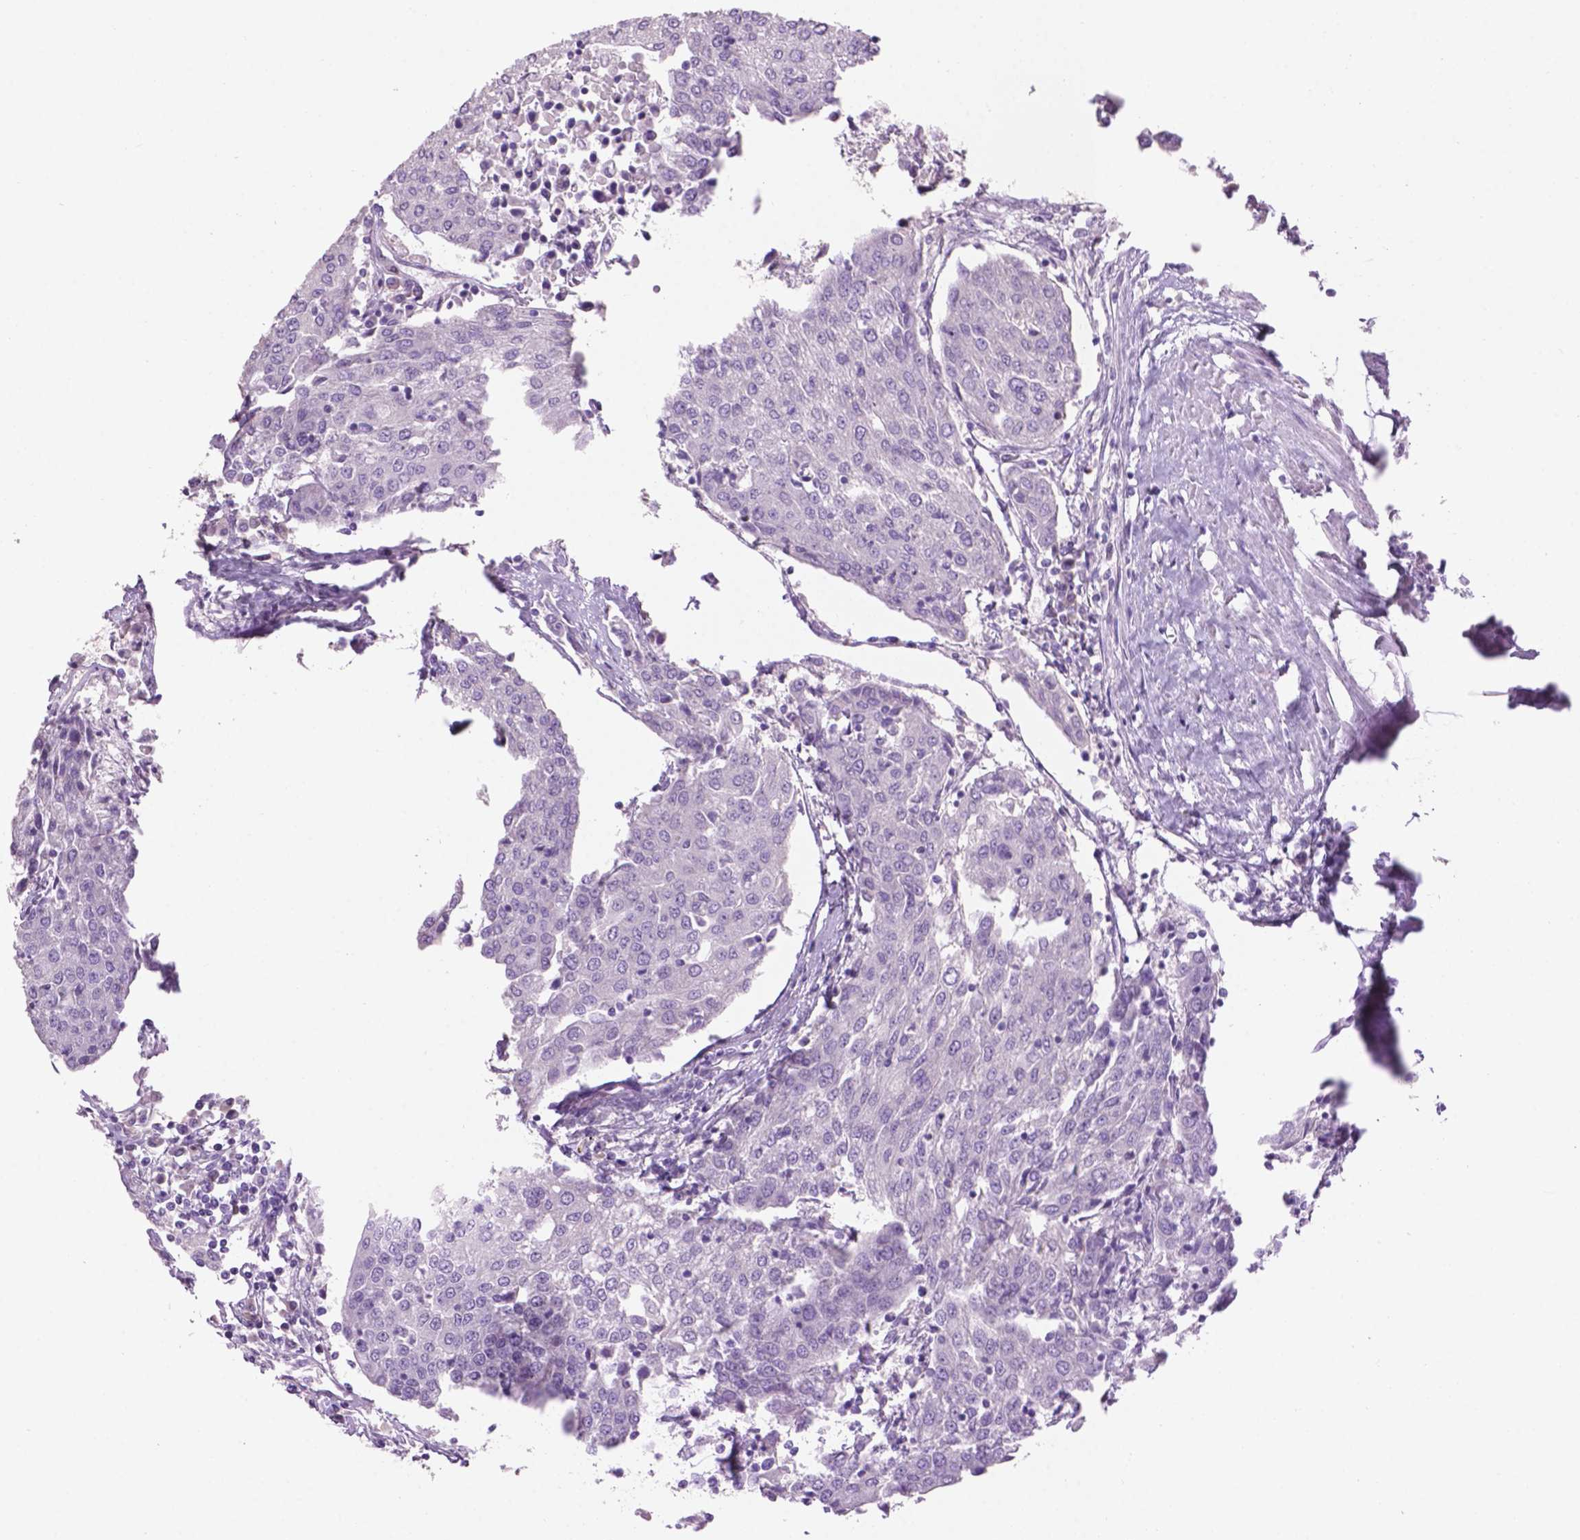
{"staining": {"intensity": "negative", "quantity": "none", "location": "none"}, "tissue": "urothelial cancer", "cell_type": "Tumor cells", "image_type": "cancer", "snomed": [{"axis": "morphology", "description": "Urothelial carcinoma, High grade"}, {"axis": "topography", "description": "Urinary bladder"}], "caption": "Histopathology image shows no significant protein expression in tumor cells of high-grade urothelial carcinoma. The staining is performed using DAB brown chromogen with nuclei counter-stained in using hematoxylin.", "gene": "CRYBA4", "patient": {"sex": "female", "age": 85}}